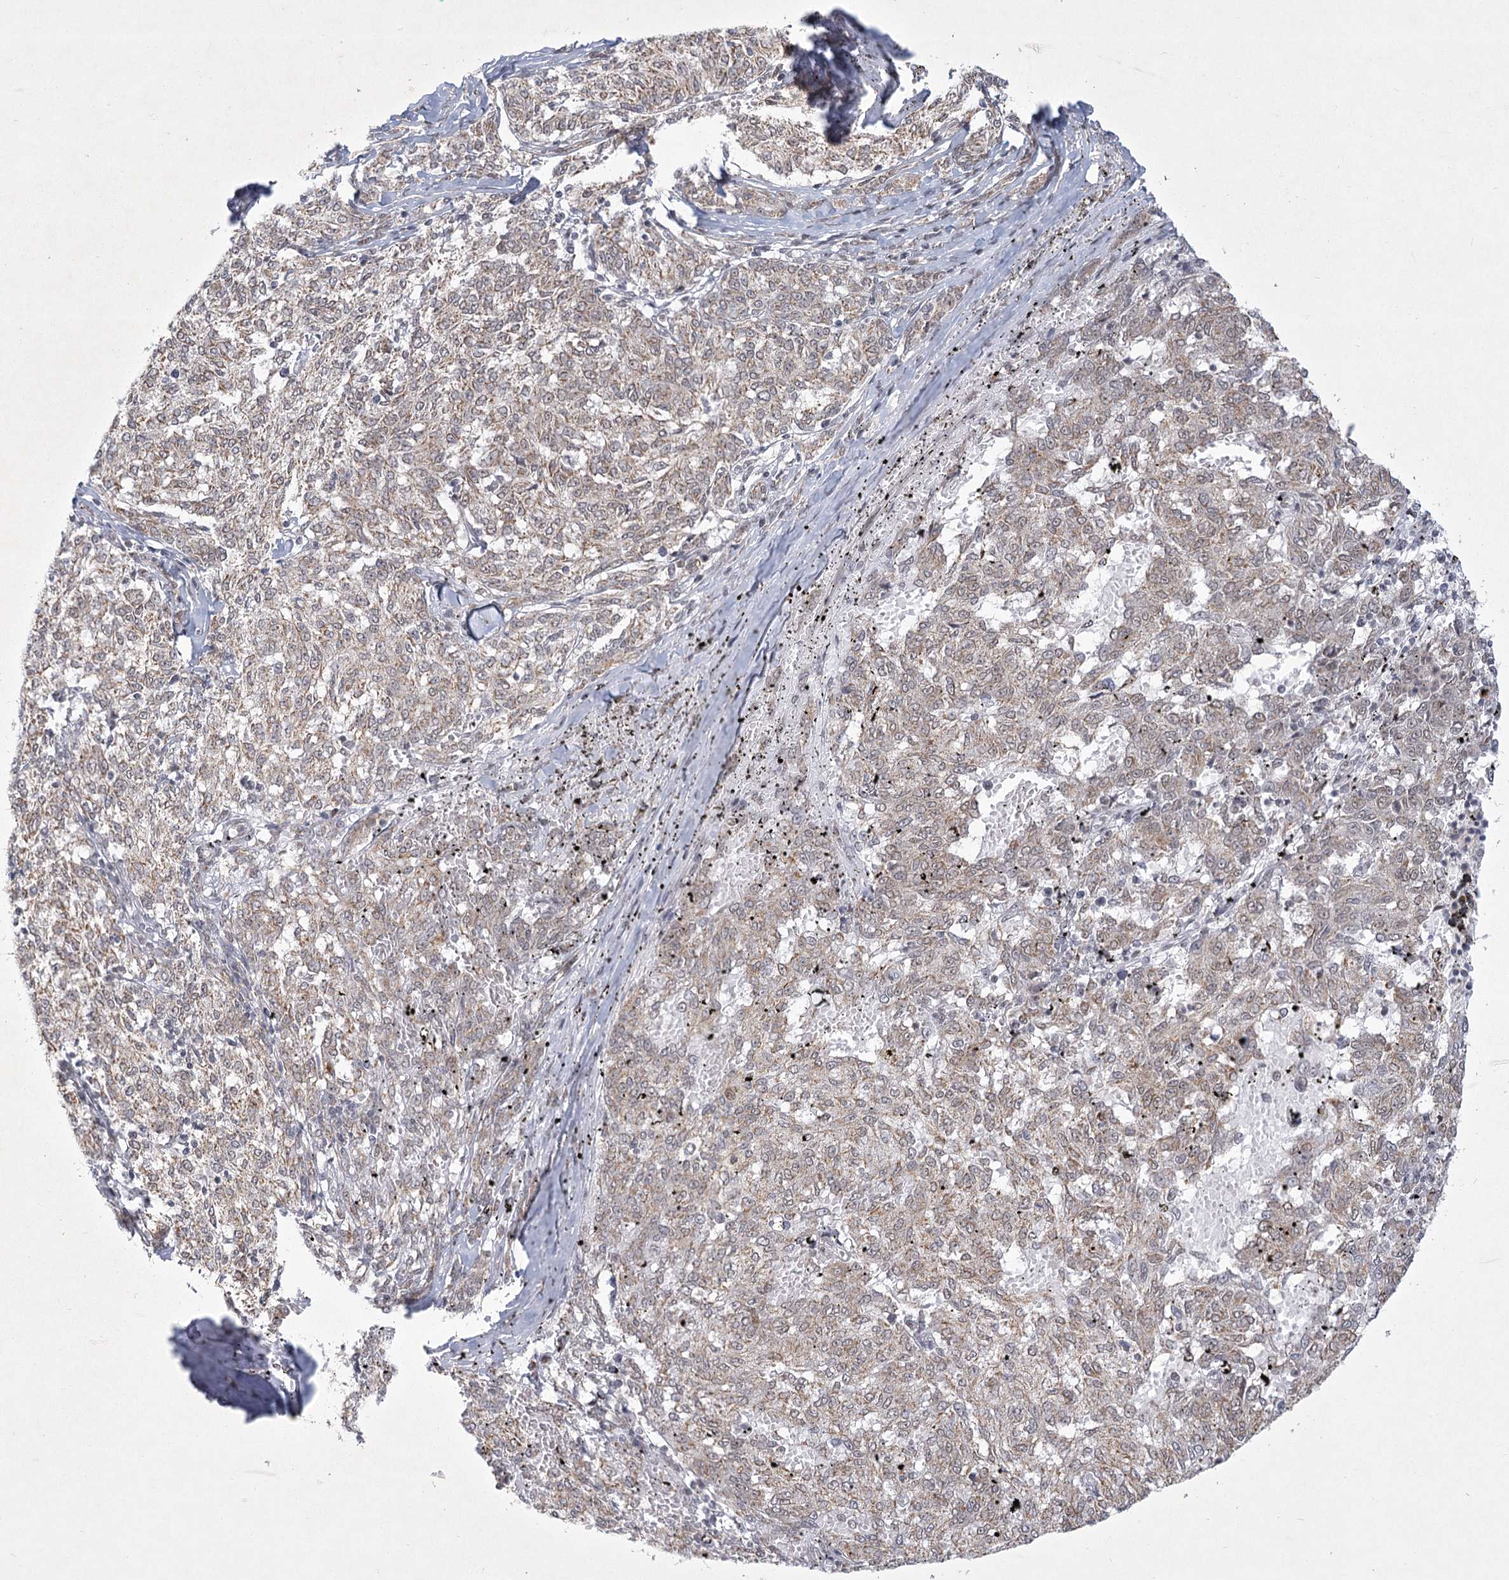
{"staining": {"intensity": "weak", "quantity": ">75%", "location": "cytoplasmic/membranous"}, "tissue": "melanoma", "cell_type": "Tumor cells", "image_type": "cancer", "snomed": [{"axis": "morphology", "description": "Malignant melanoma, NOS"}, {"axis": "topography", "description": "Skin"}], "caption": "Melanoma stained for a protein exhibits weak cytoplasmic/membranous positivity in tumor cells.", "gene": "CIB4", "patient": {"sex": "female", "age": 72}}